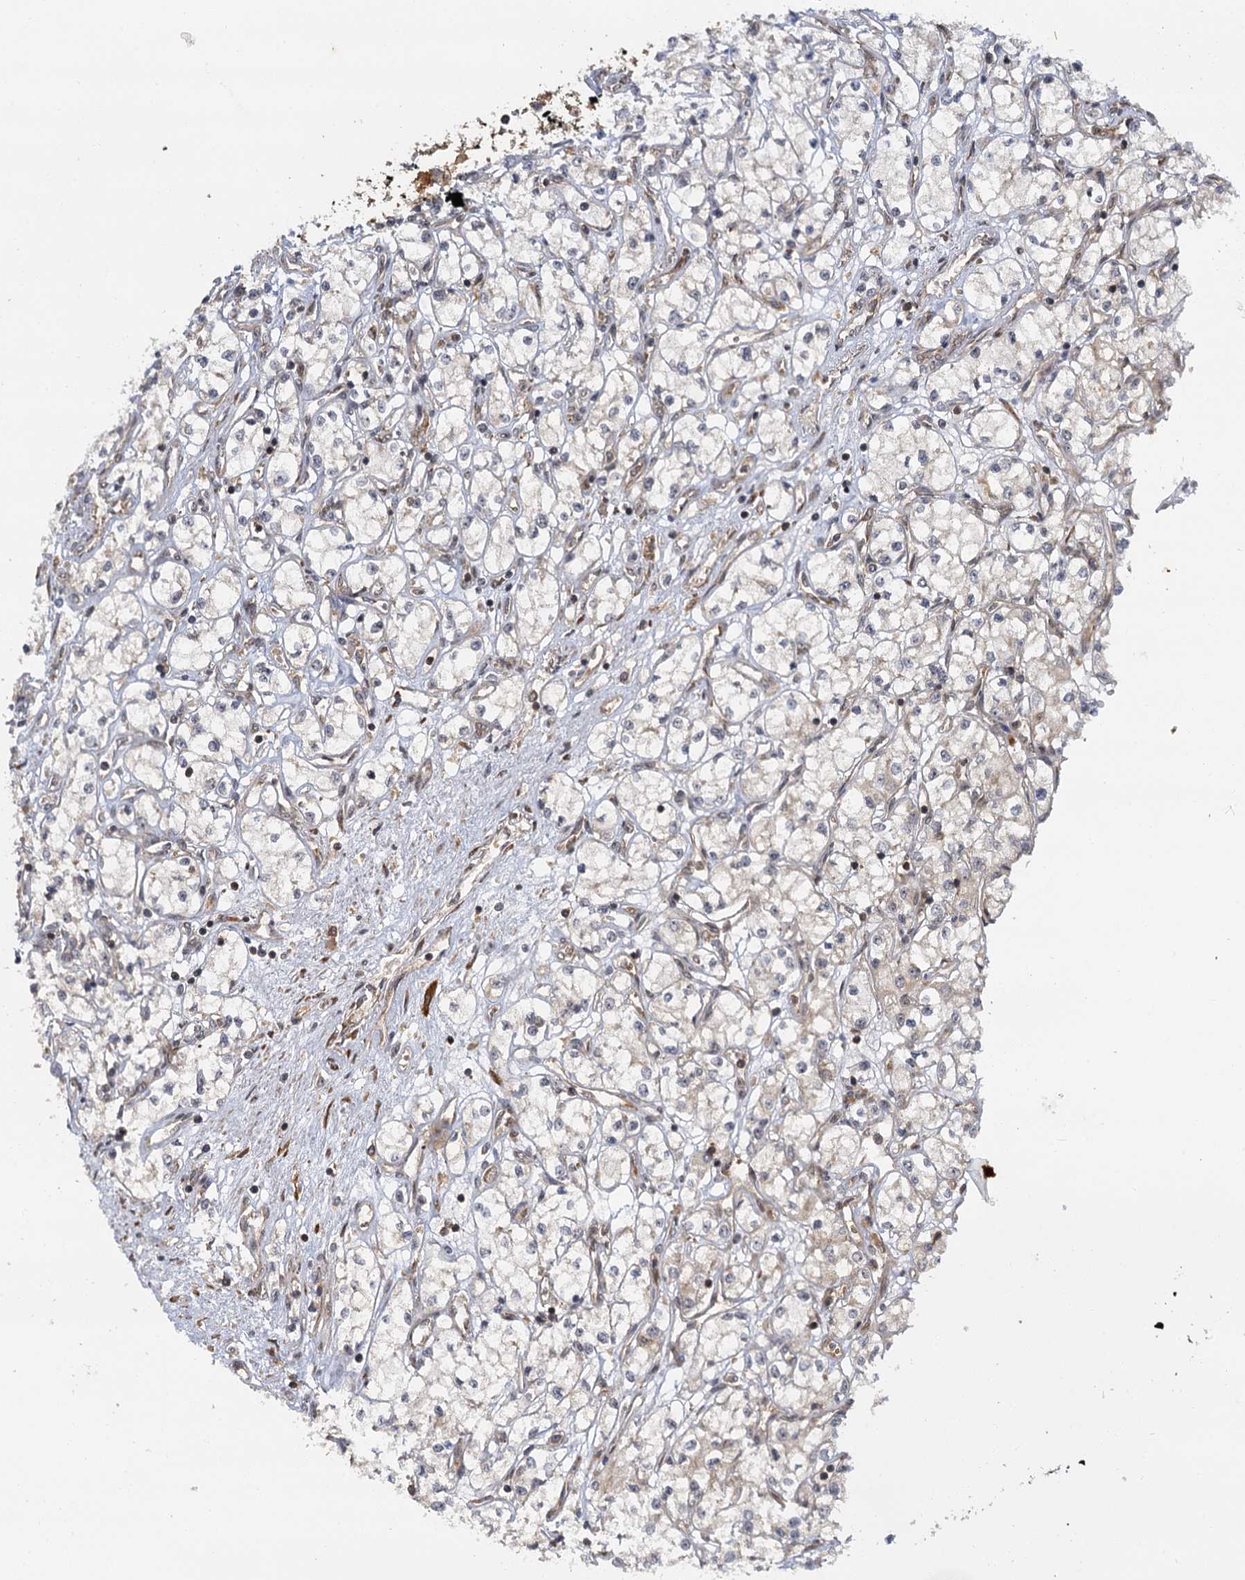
{"staining": {"intensity": "negative", "quantity": "none", "location": "none"}, "tissue": "renal cancer", "cell_type": "Tumor cells", "image_type": "cancer", "snomed": [{"axis": "morphology", "description": "Adenocarcinoma, NOS"}, {"axis": "topography", "description": "Kidney"}], "caption": "High magnification brightfield microscopy of renal adenocarcinoma stained with DAB (3,3'-diaminobenzidine) (brown) and counterstained with hematoxylin (blue): tumor cells show no significant positivity.", "gene": "ZNF549", "patient": {"sex": "male", "age": 59}}